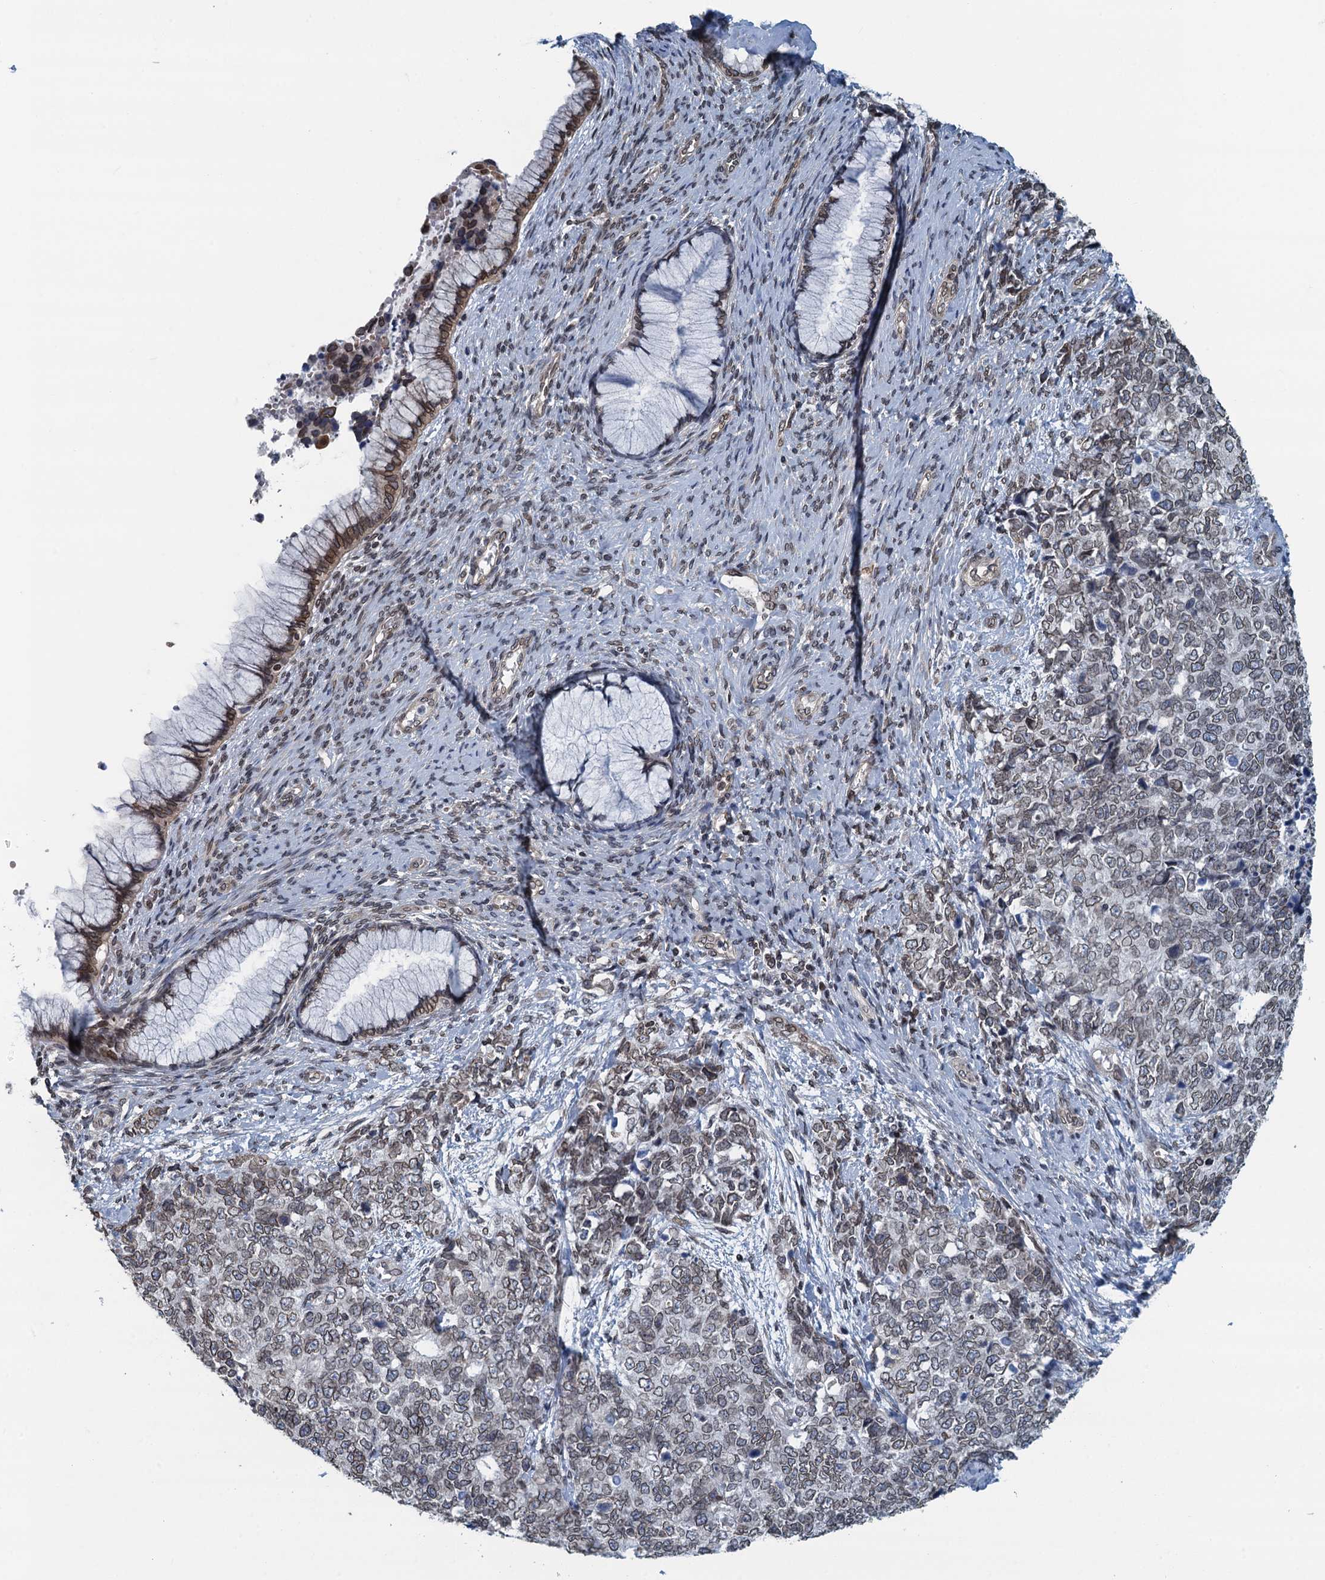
{"staining": {"intensity": "weak", "quantity": ">75%", "location": "cytoplasmic/membranous,nuclear"}, "tissue": "cervical cancer", "cell_type": "Tumor cells", "image_type": "cancer", "snomed": [{"axis": "morphology", "description": "Squamous cell carcinoma, NOS"}, {"axis": "topography", "description": "Cervix"}], "caption": "Human cervical squamous cell carcinoma stained with a protein marker displays weak staining in tumor cells.", "gene": "CCDC34", "patient": {"sex": "female", "age": 63}}